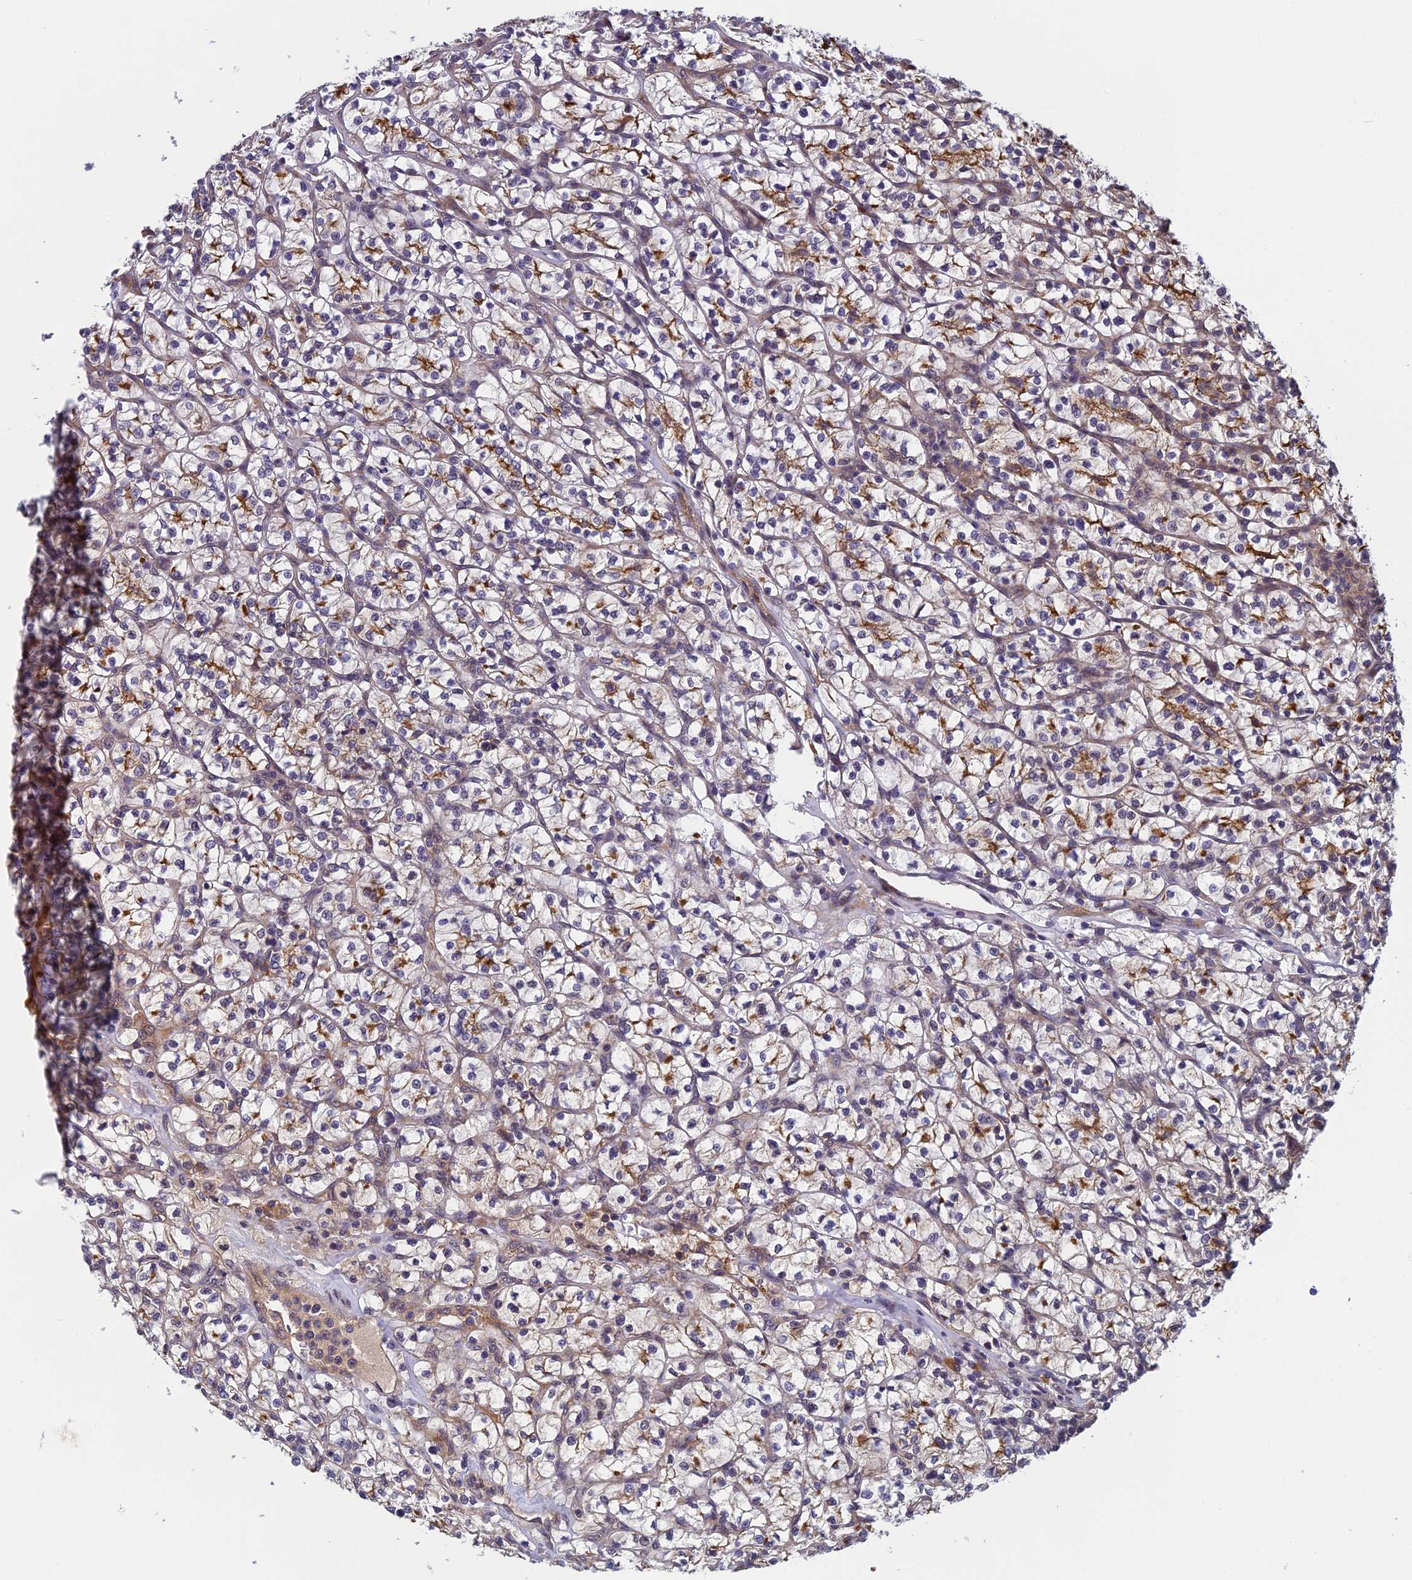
{"staining": {"intensity": "moderate", "quantity": "<25%", "location": "cytoplasmic/membranous"}, "tissue": "renal cancer", "cell_type": "Tumor cells", "image_type": "cancer", "snomed": [{"axis": "morphology", "description": "Adenocarcinoma, NOS"}, {"axis": "topography", "description": "Kidney"}], "caption": "Human adenocarcinoma (renal) stained with a brown dye exhibits moderate cytoplasmic/membranous positive staining in about <25% of tumor cells.", "gene": "PIKFYVE", "patient": {"sex": "female", "age": 64}}